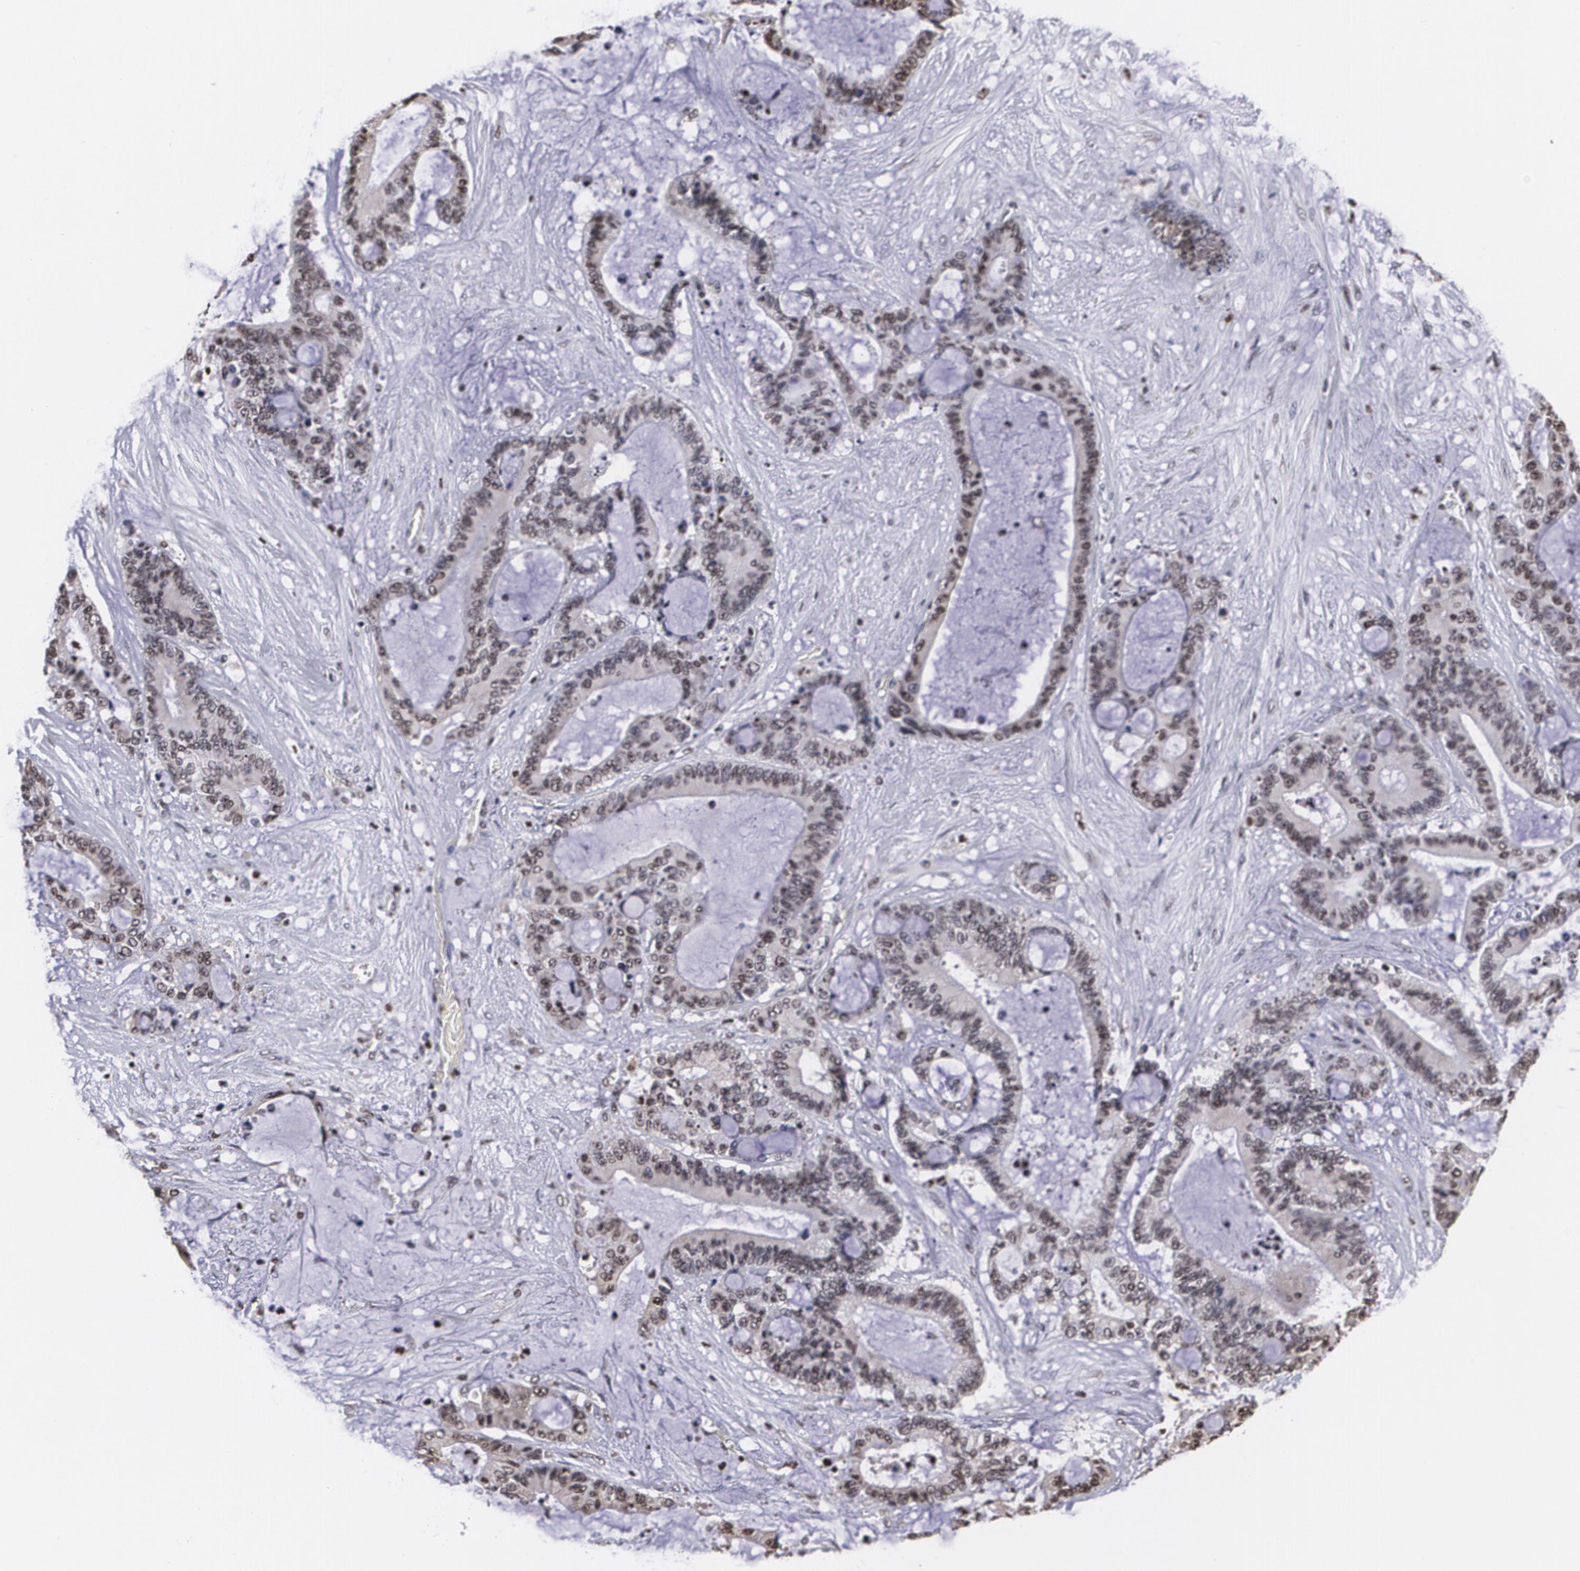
{"staining": {"intensity": "weak", "quantity": "25%-75%", "location": "cytoplasmic/membranous,nuclear"}, "tissue": "liver cancer", "cell_type": "Tumor cells", "image_type": "cancer", "snomed": [{"axis": "morphology", "description": "Cholangiocarcinoma"}, {"axis": "topography", "description": "Liver"}], "caption": "Cholangiocarcinoma (liver) stained with a brown dye displays weak cytoplasmic/membranous and nuclear positive staining in about 25%-75% of tumor cells.", "gene": "MVP", "patient": {"sex": "female", "age": 73}}